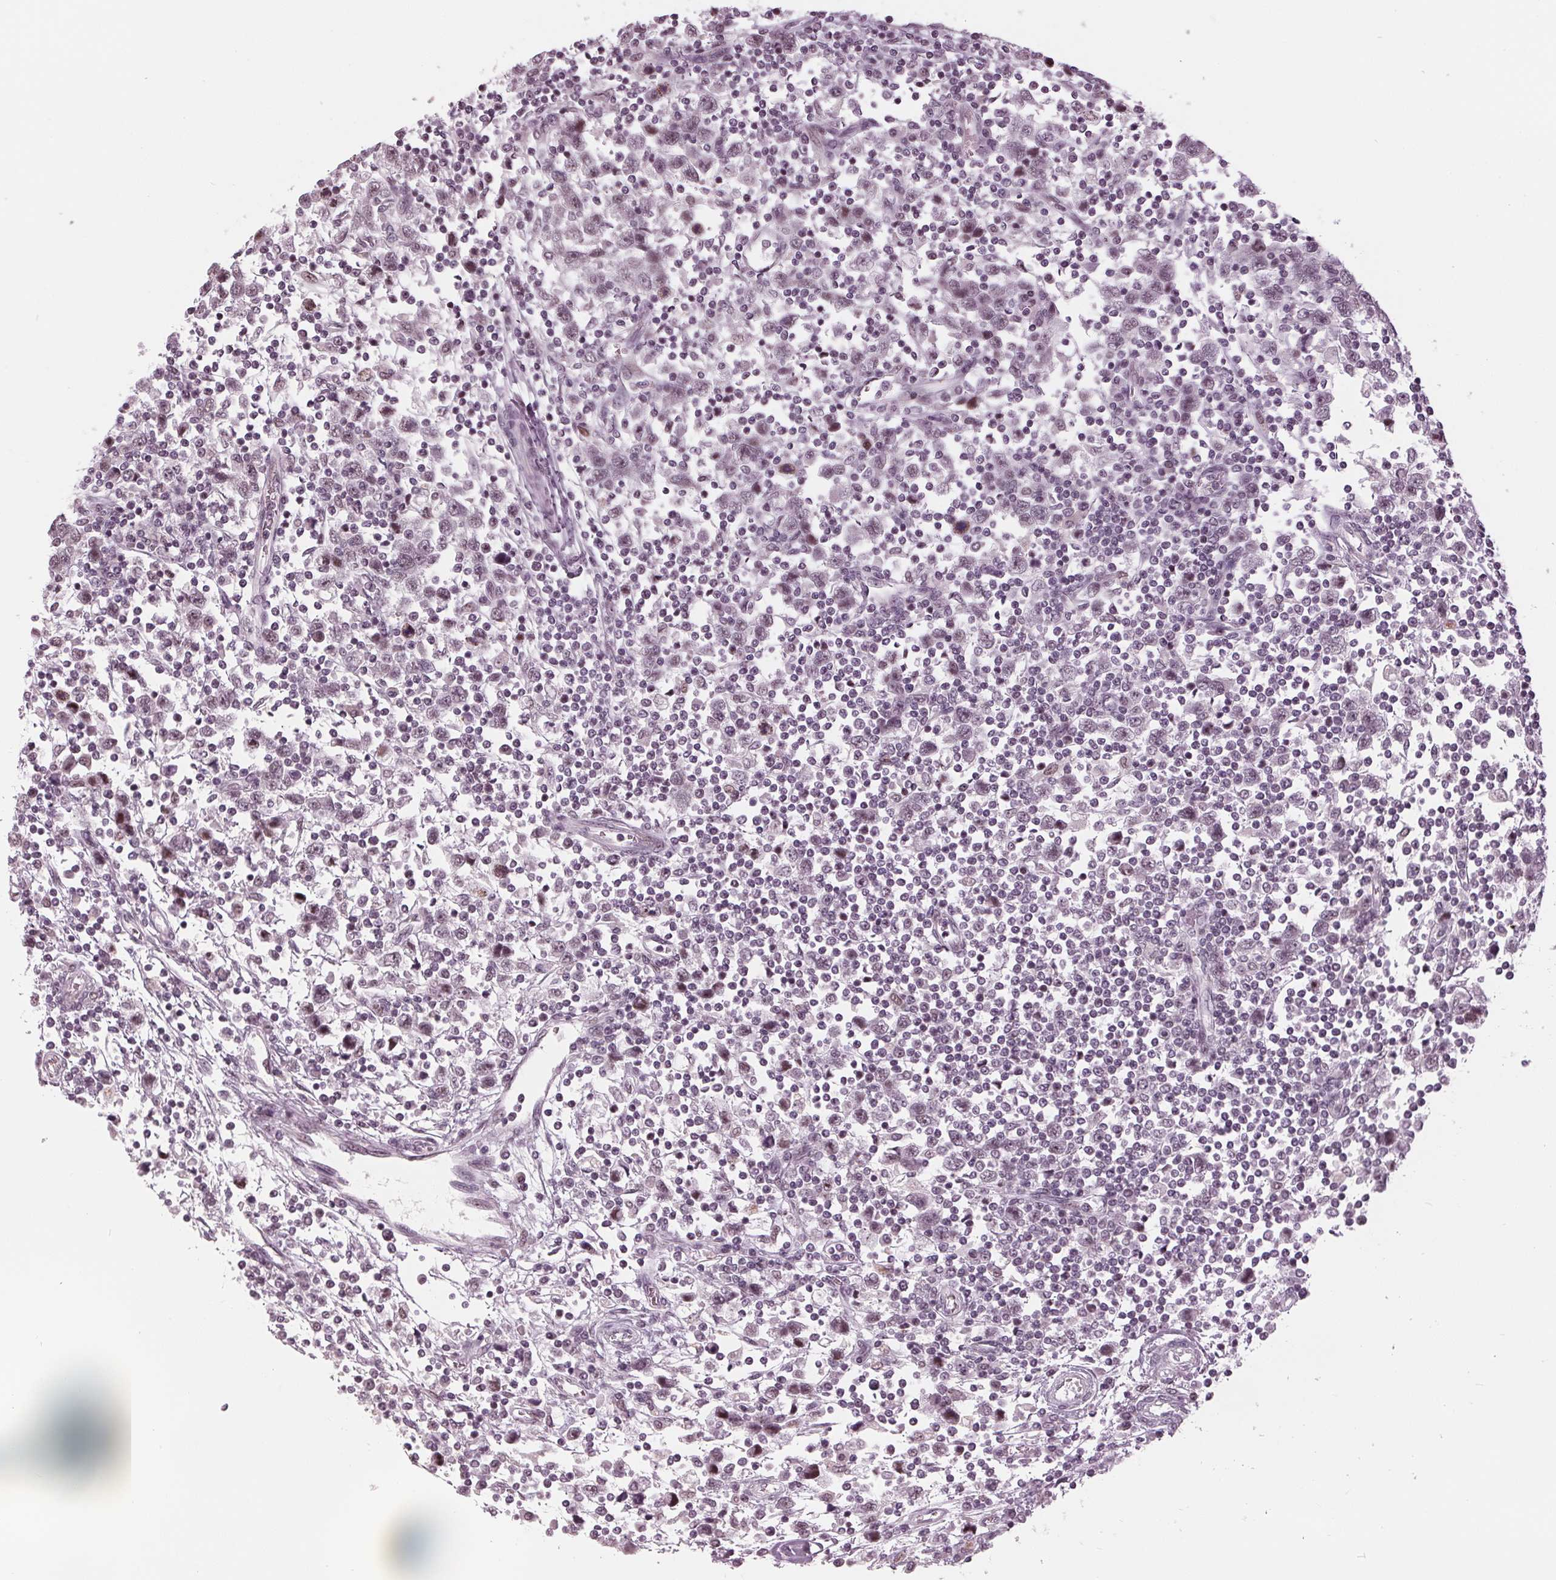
{"staining": {"intensity": "moderate", "quantity": "<25%", "location": "nuclear"}, "tissue": "testis cancer", "cell_type": "Tumor cells", "image_type": "cancer", "snomed": [{"axis": "morphology", "description": "Seminoma, NOS"}, {"axis": "topography", "description": "Testis"}], "caption": "Human testis cancer stained with a brown dye exhibits moderate nuclear positive staining in approximately <25% of tumor cells.", "gene": "ADPRHL1", "patient": {"sex": "male", "age": 34}}